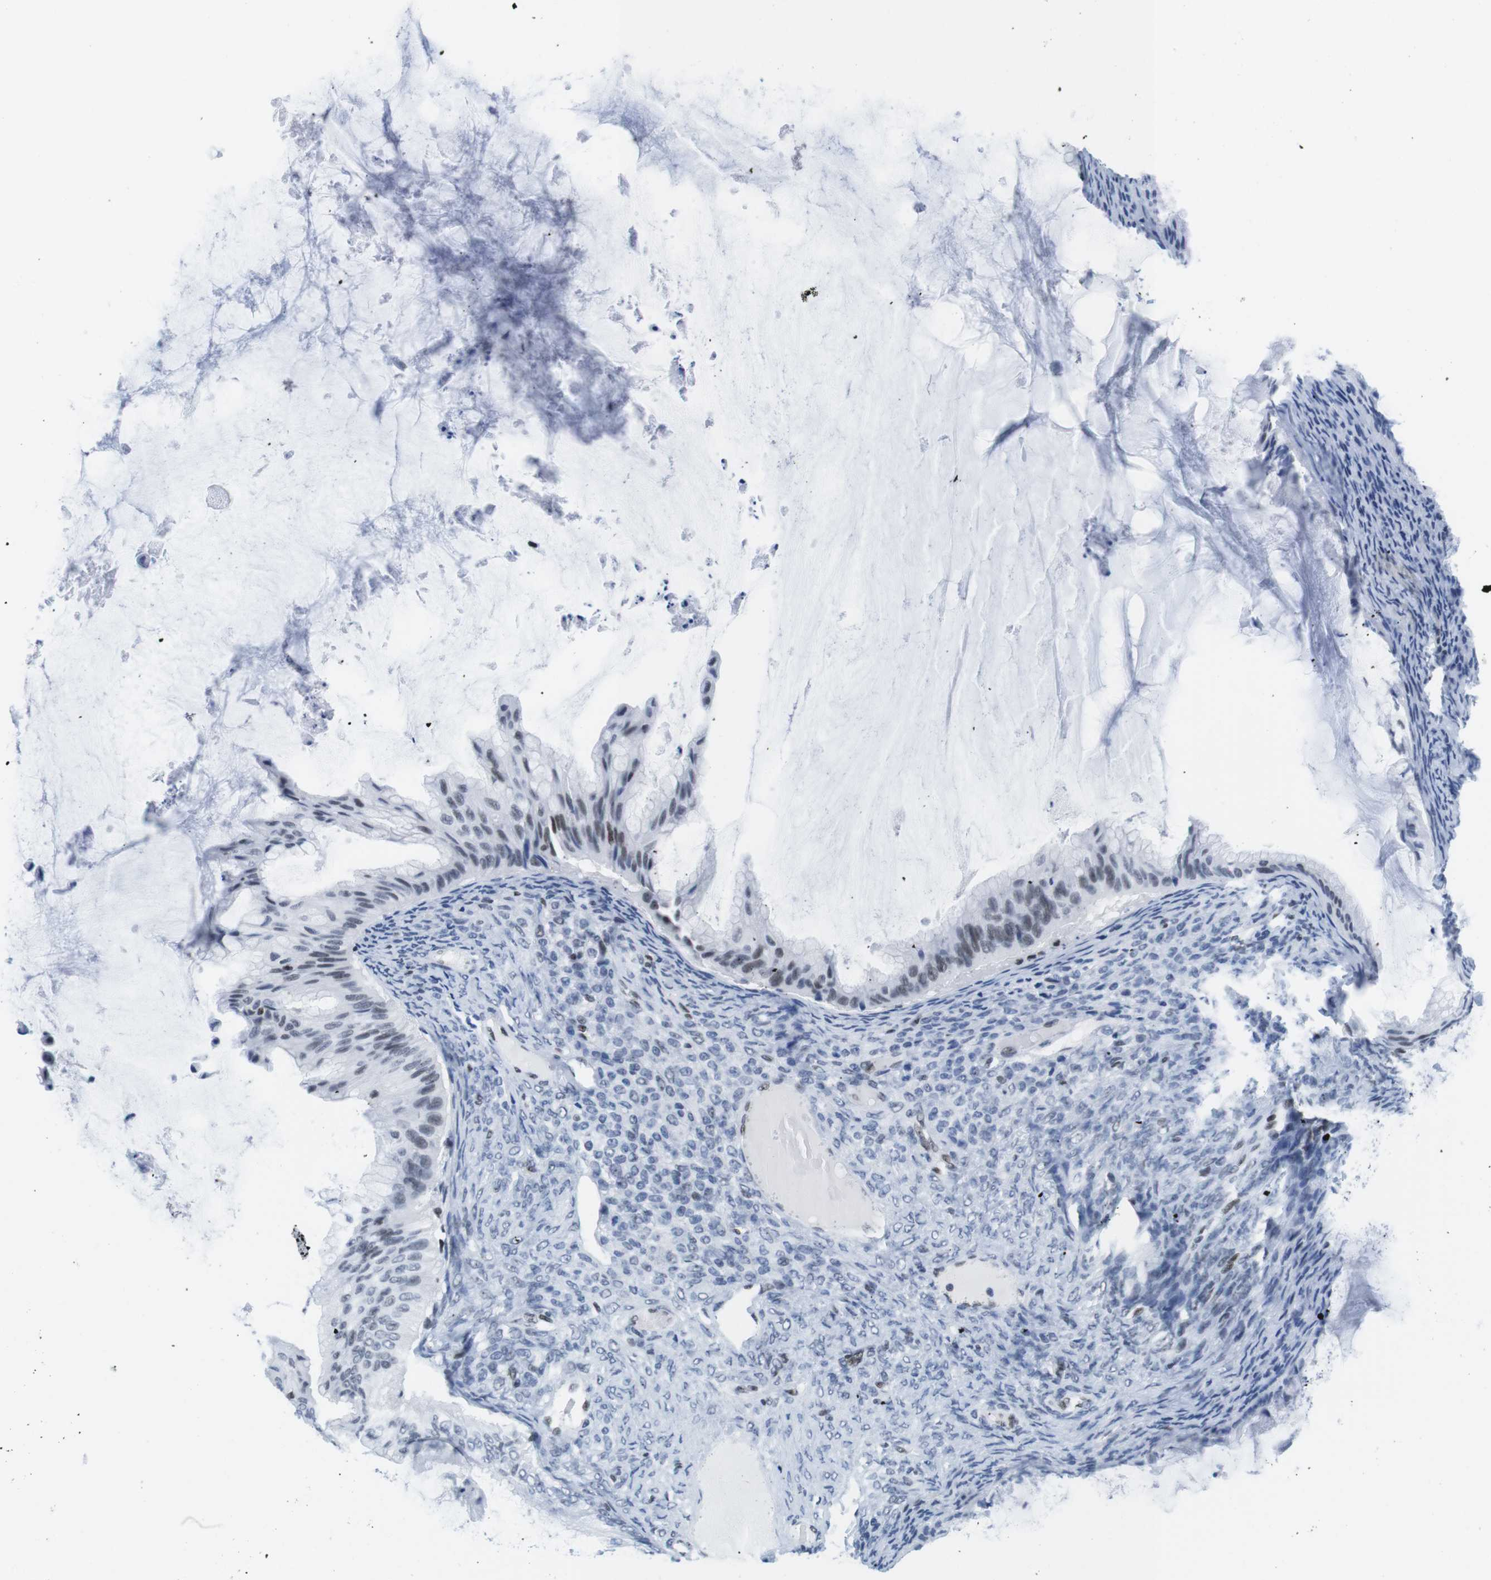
{"staining": {"intensity": "moderate", "quantity": "<25%", "location": "nuclear"}, "tissue": "ovarian cancer", "cell_type": "Tumor cells", "image_type": "cancer", "snomed": [{"axis": "morphology", "description": "Cystadenocarcinoma, mucinous, NOS"}, {"axis": "topography", "description": "Ovary"}], "caption": "Immunohistochemistry (IHC) (DAB (3,3'-diaminobenzidine)) staining of ovarian mucinous cystadenocarcinoma exhibits moderate nuclear protein expression in about <25% of tumor cells.", "gene": "IFI16", "patient": {"sex": "female", "age": 61}}